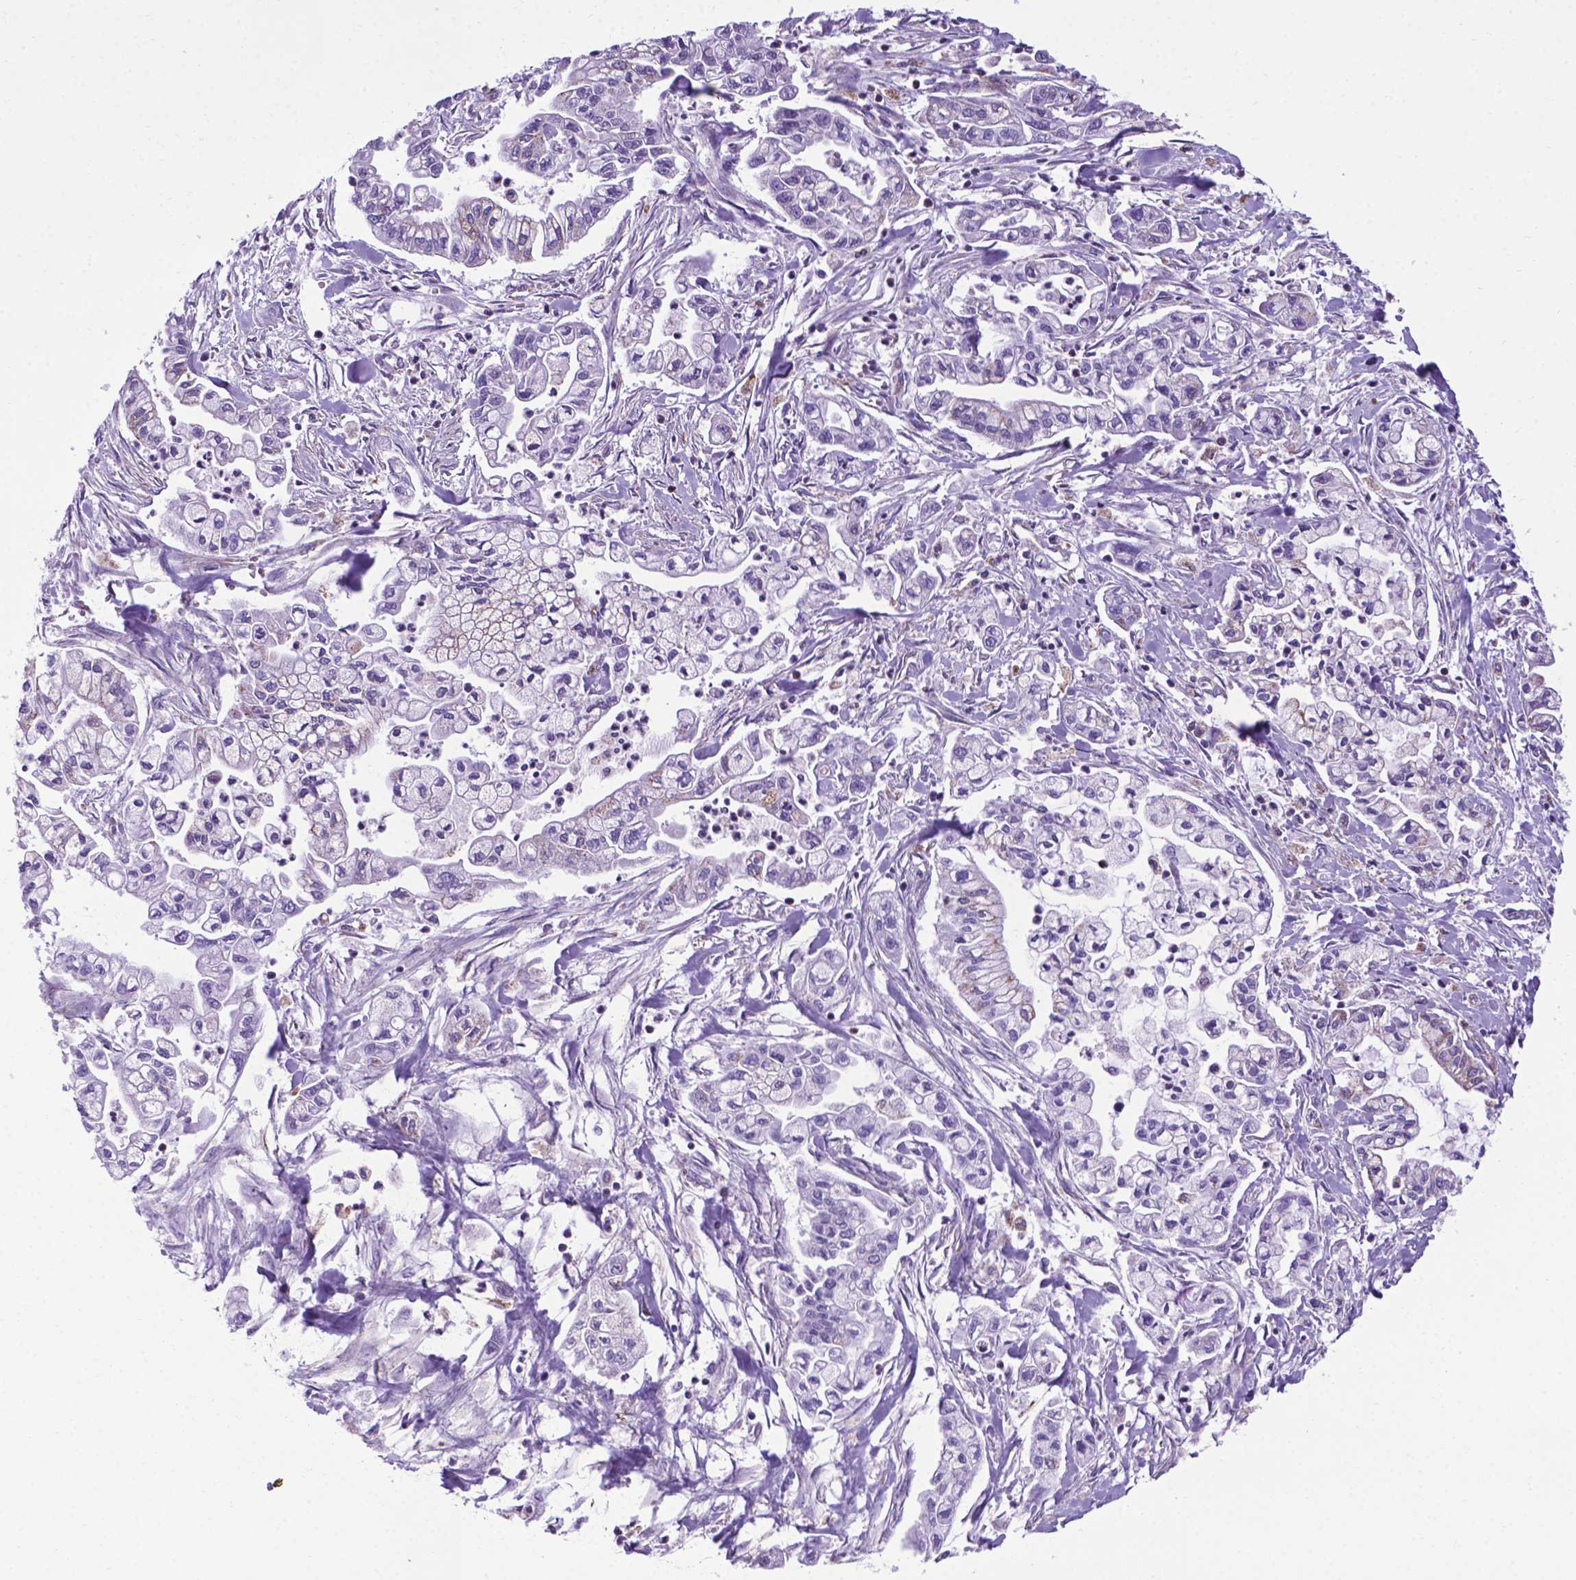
{"staining": {"intensity": "weak", "quantity": "<25%", "location": "cytoplasmic/membranous"}, "tissue": "pancreatic cancer", "cell_type": "Tumor cells", "image_type": "cancer", "snomed": [{"axis": "morphology", "description": "Adenocarcinoma, NOS"}, {"axis": "topography", "description": "Pancreas"}], "caption": "This is an IHC image of pancreatic cancer. There is no expression in tumor cells.", "gene": "POU3F3", "patient": {"sex": "male", "age": 54}}